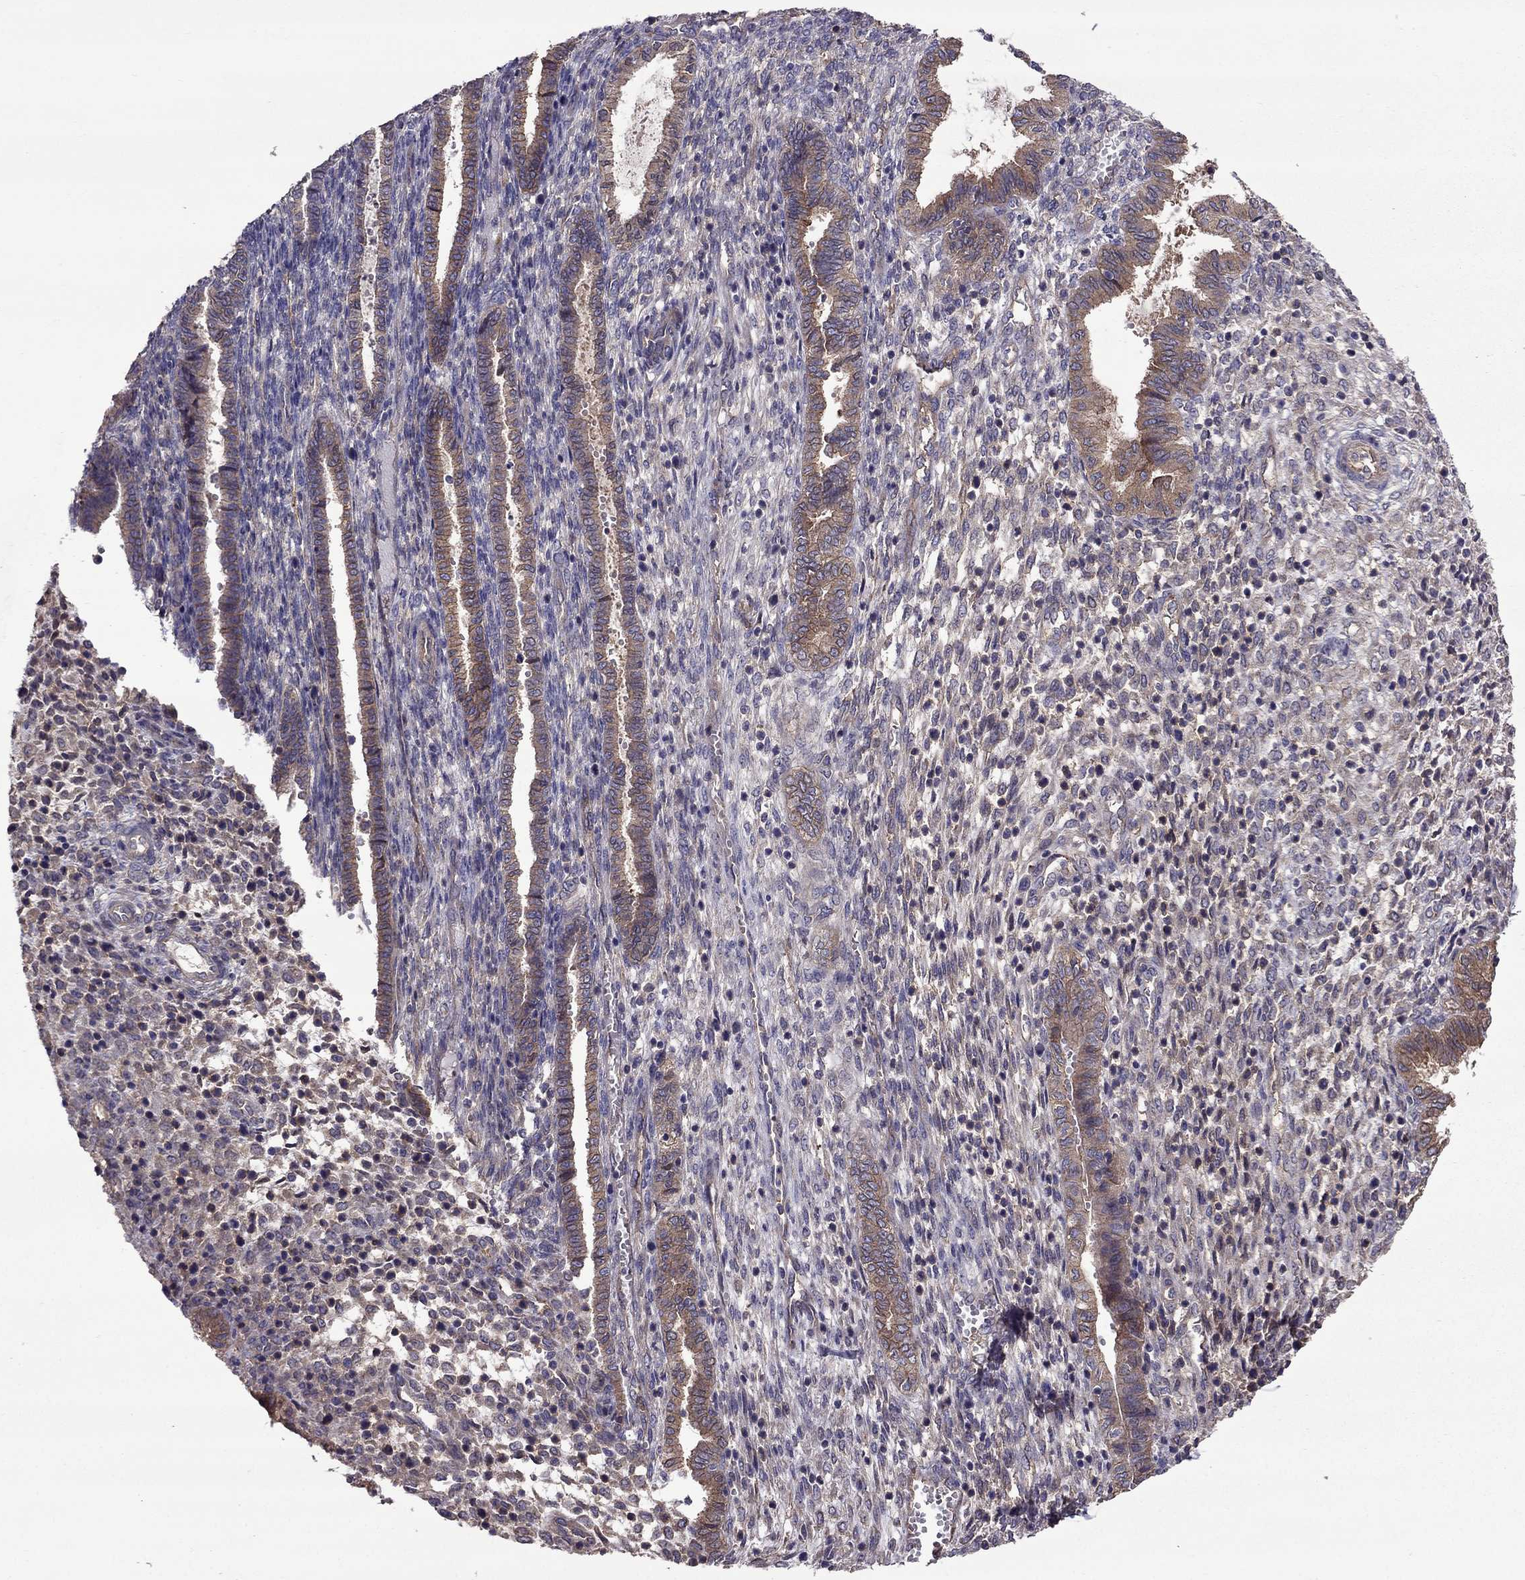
{"staining": {"intensity": "negative", "quantity": "none", "location": "none"}, "tissue": "endometrium", "cell_type": "Cells in endometrial stroma", "image_type": "normal", "snomed": [{"axis": "morphology", "description": "Normal tissue, NOS"}, {"axis": "topography", "description": "Endometrium"}], "caption": "Immunohistochemistry (IHC) of benign human endometrium exhibits no positivity in cells in endometrial stroma.", "gene": "ITGB1", "patient": {"sex": "female", "age": 43}}